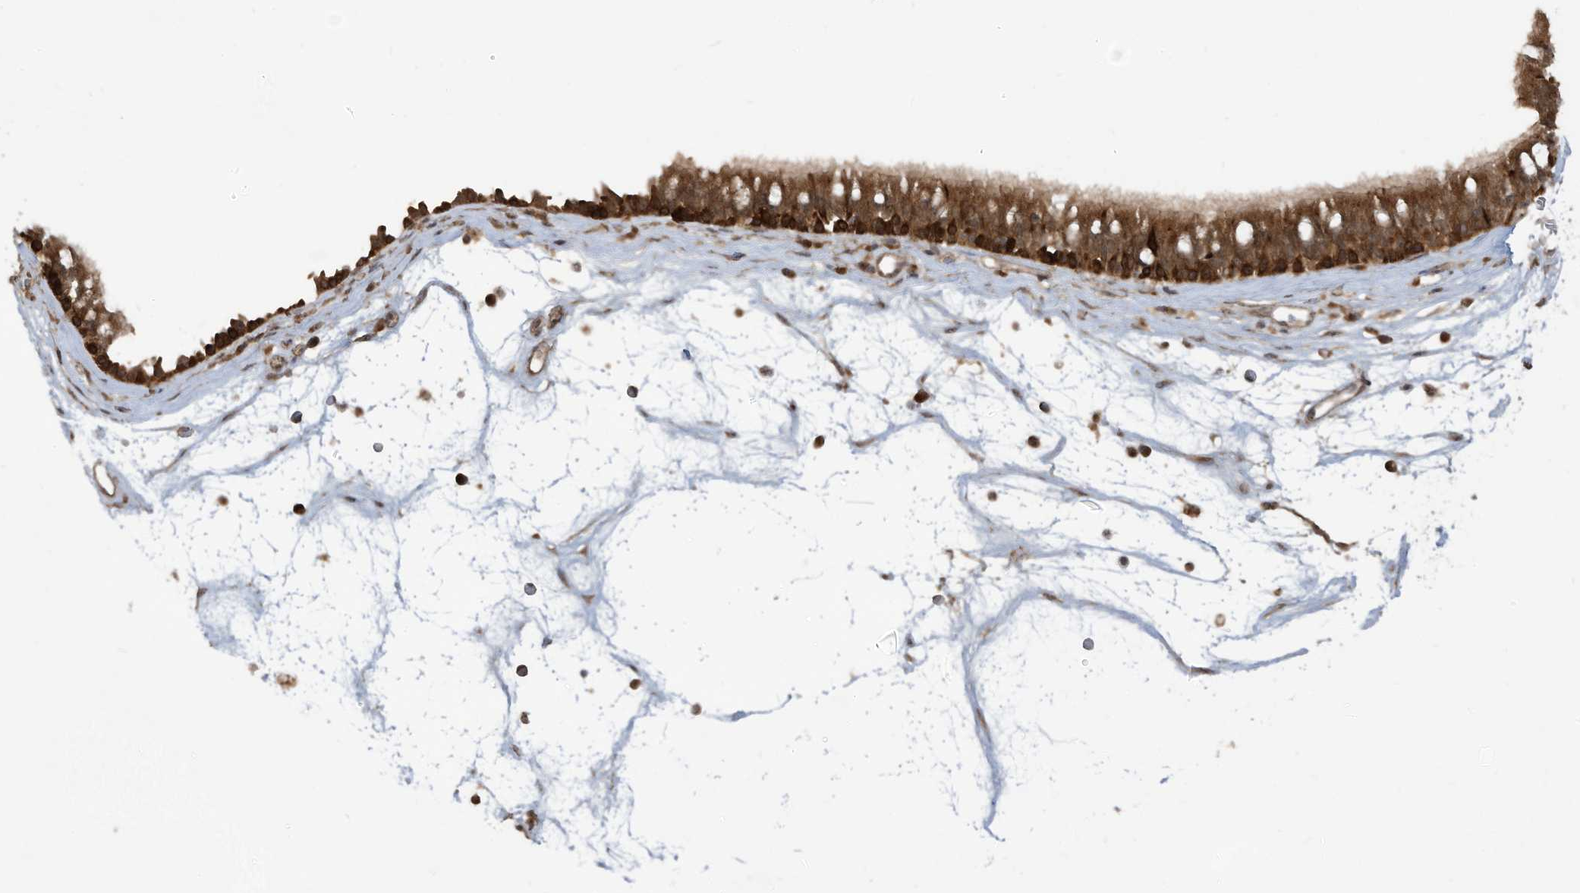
{"staining": {"intensity": "strong", "quantity": ">75%", "location": "cytoplasmic/membranous"}, "tissue": "nasopharynx", "cell_type": "Respiratory epithelial cells", "image_type": "normal", "snomed": [{"axis": "morphology", "description": "Normal tissue, NOS"}, {"axis": "morphology", "description": "Inflammation, NOS"}, {"axis": "morphology", "description": "Malignant melanoma, Metastatic site"}, {"axis": "topography", "description": "Nasopharynx"}], "caption": "Respiratory epithelial cells display high levels of strong cytoplasmic/membranous staining in about >75% of cells in unremarkable human nasopharynx. The protein is stained brown, and the nuclei are stained in blue (DAB (3,3'-diaminobenzidine) IHC with brightfield microscopy, high magnification).", "gene": "CARF", "patient": {"sex": "male", "age": 70}}